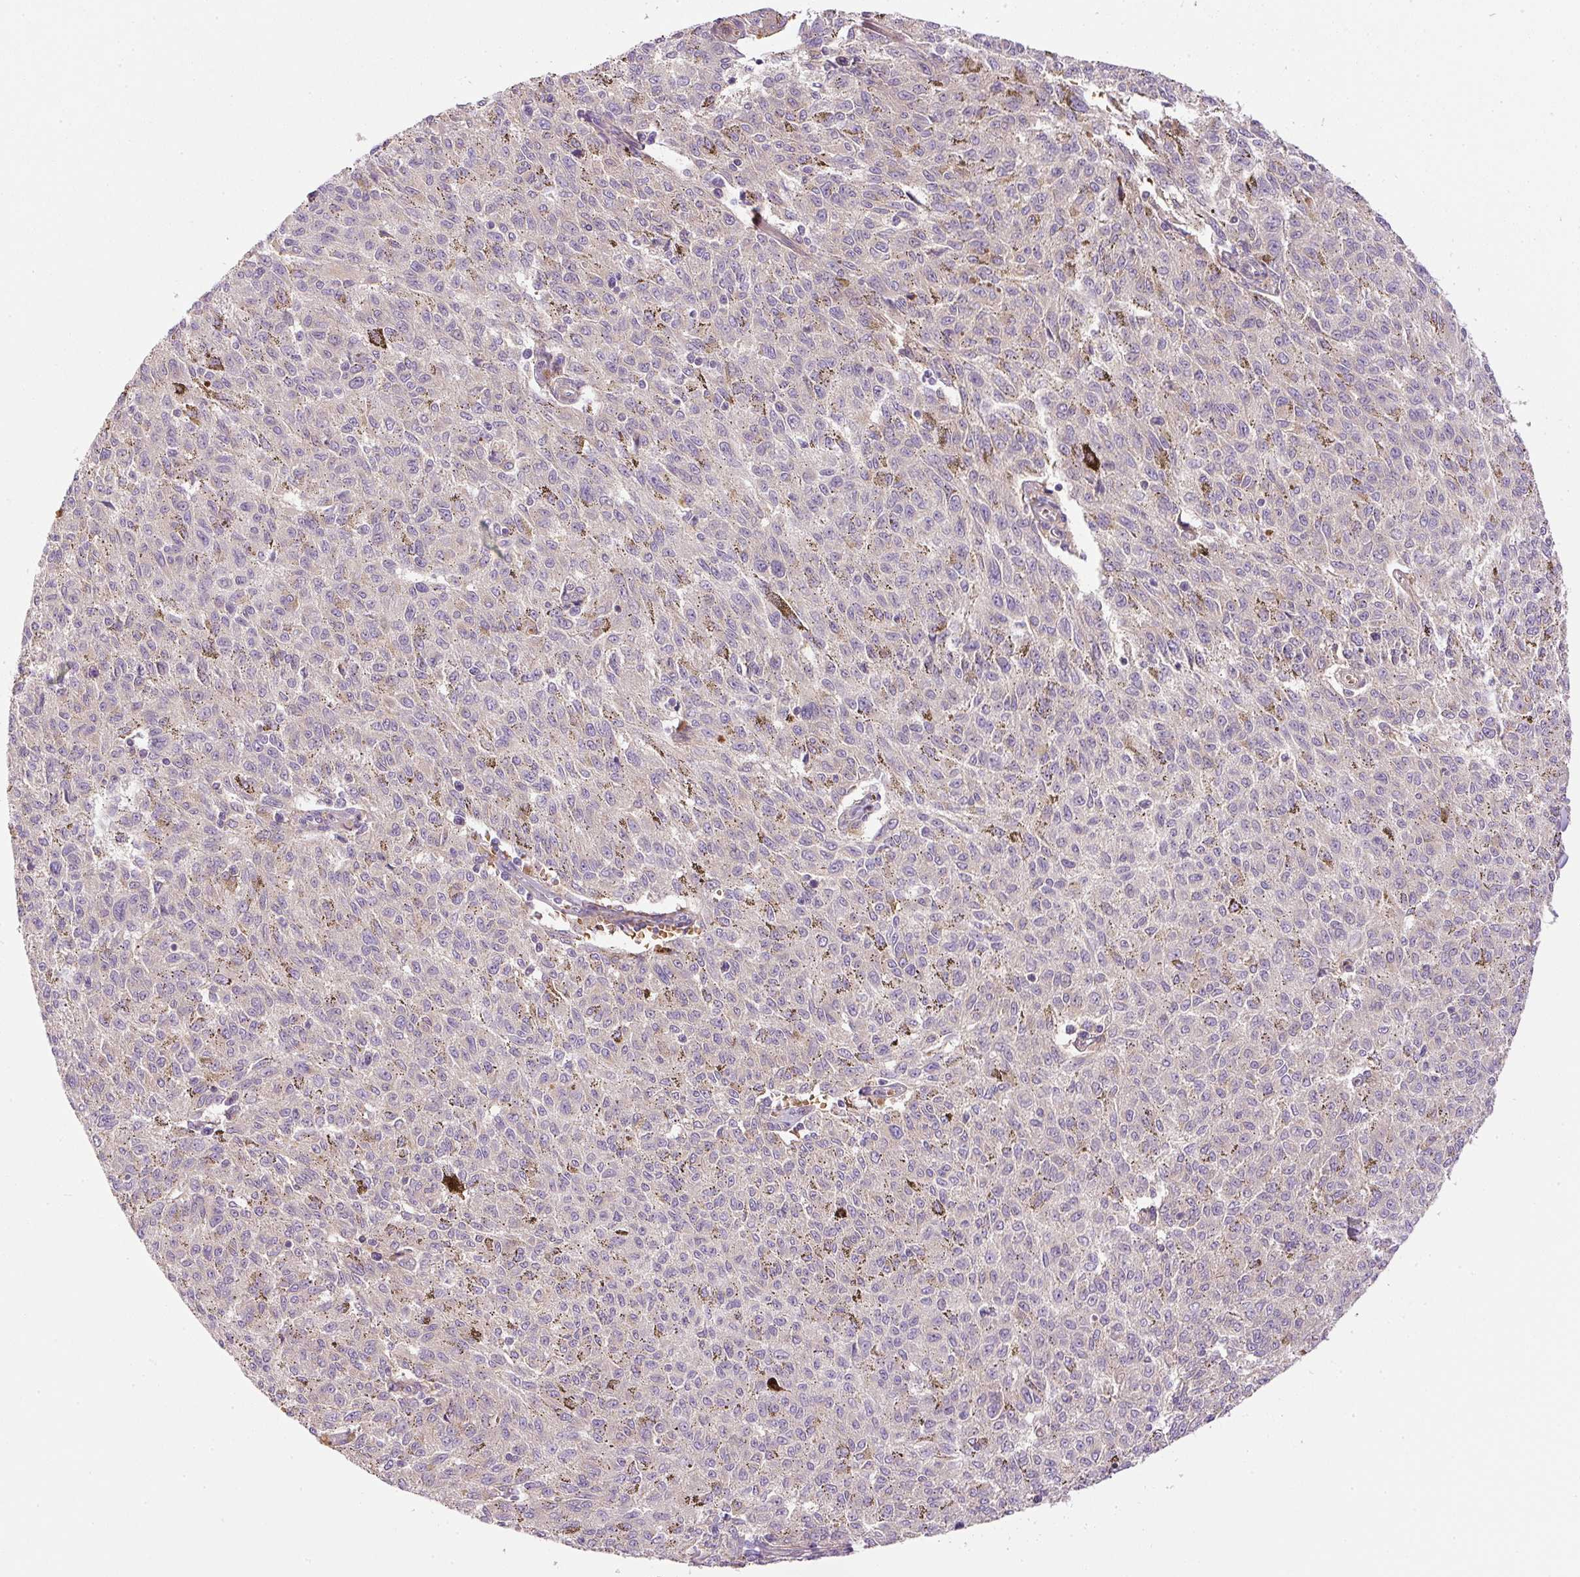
{"staining": {"intensity": "negative", "quantity": "none", "location": "none"}, "tissue": "melanoma", "cell_type": "Tumor cells", "image_type": "cancer", "snomed": [{"axis": "morphology", "description": "Malignant melanoma, NOS"}, {"axis": "topography", "description": "Skin"}], "caption": "A photomicrograph of human melanoma is negative for staining in tumor cells. The staining was performed using DAB (3,3'-diaminobenzidine) to visualize the protein expression in brown, while the nuclei were stained in blue with hematoxylin (Magnification: 20x).", "gene": "TBC1D2B", "patient": {"sex": "female", "age": 72}}